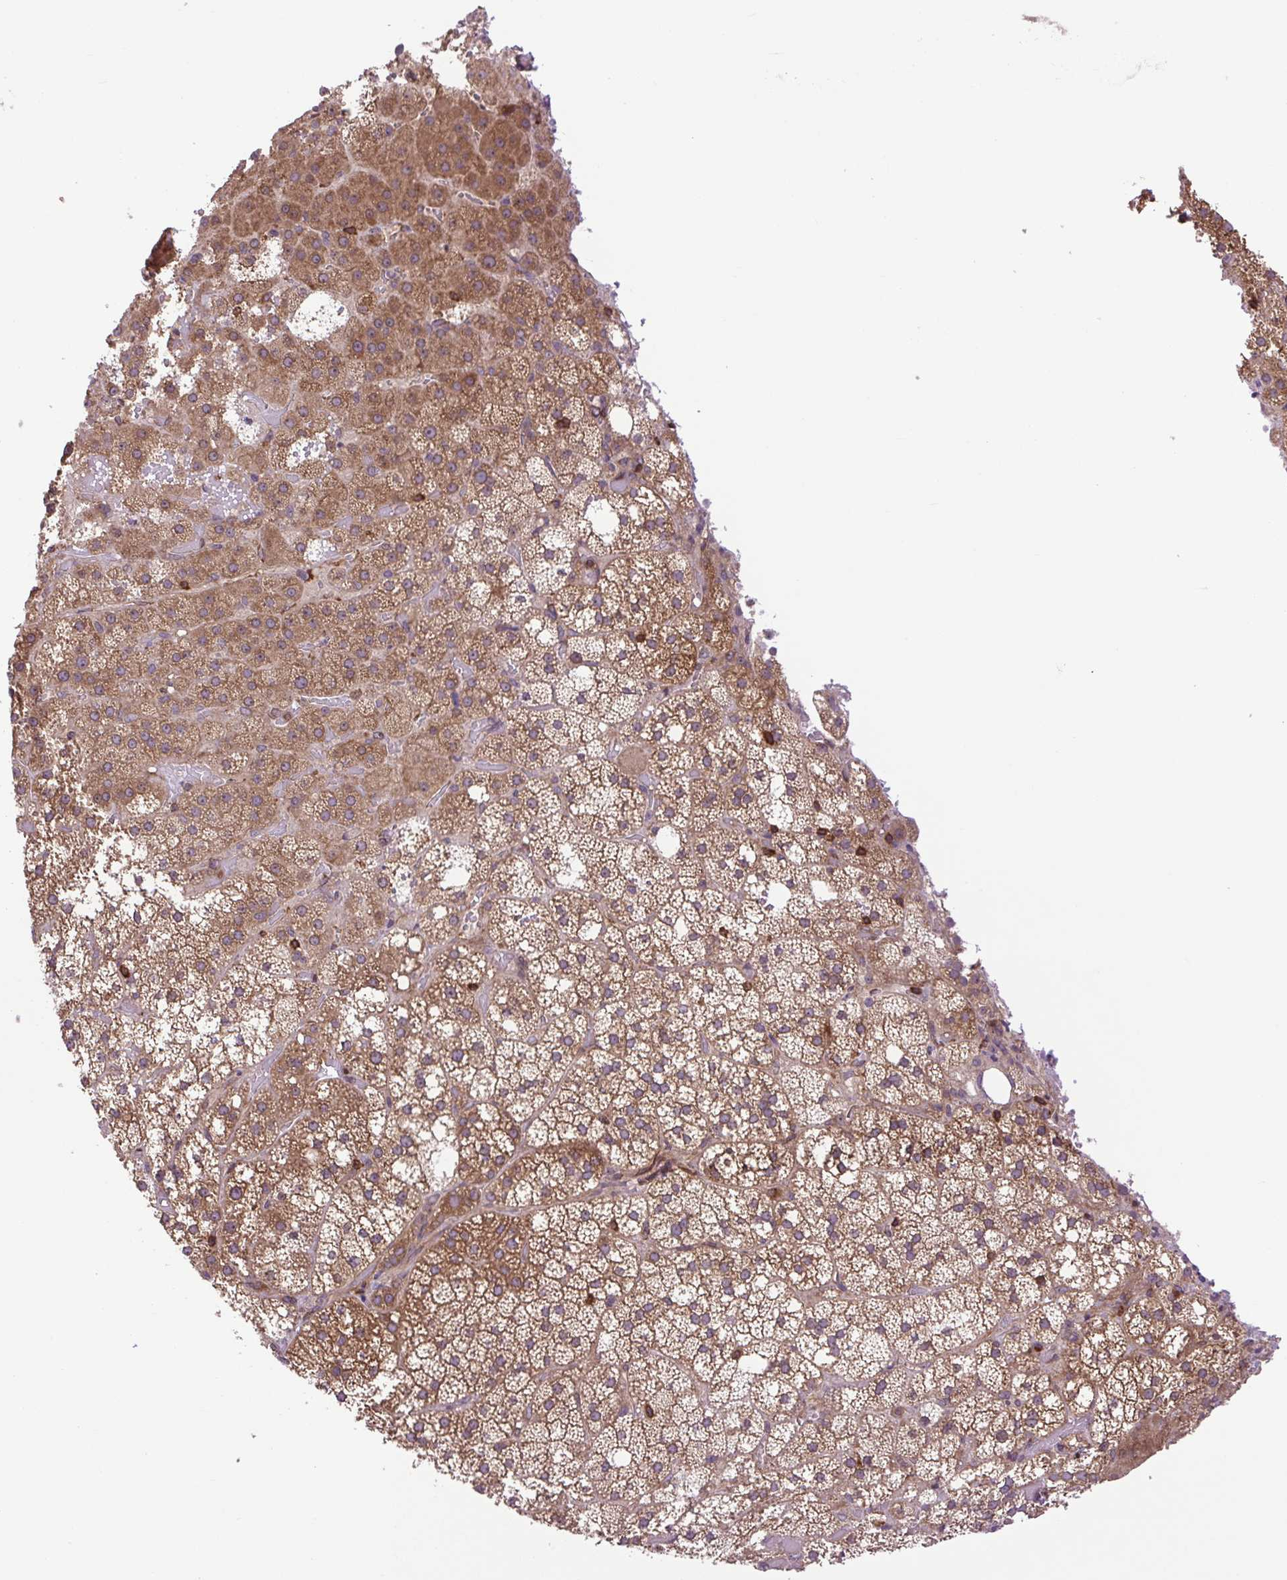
{"staining": {"intensity": "moderate", "quantity": ">75%", "location": "cytoplasmic/membranous"}, "tissue": "adrenal gland", "cell_type": "Glandular cells", "image_type": "normal", "snomed": [{"axis": "morphology", "description": "Normal tissue, NOS"}, {"axis": "topography", "description": "Adrenal gland"}], "caption": "Brown immunohistochemical staining in benign adrenal gland exhibits moderate cytoplasmic/membranous expression in about >75% of glandular cells.", "gene": "PLCG1", "patient": {"sex": "male", "age": 53}}